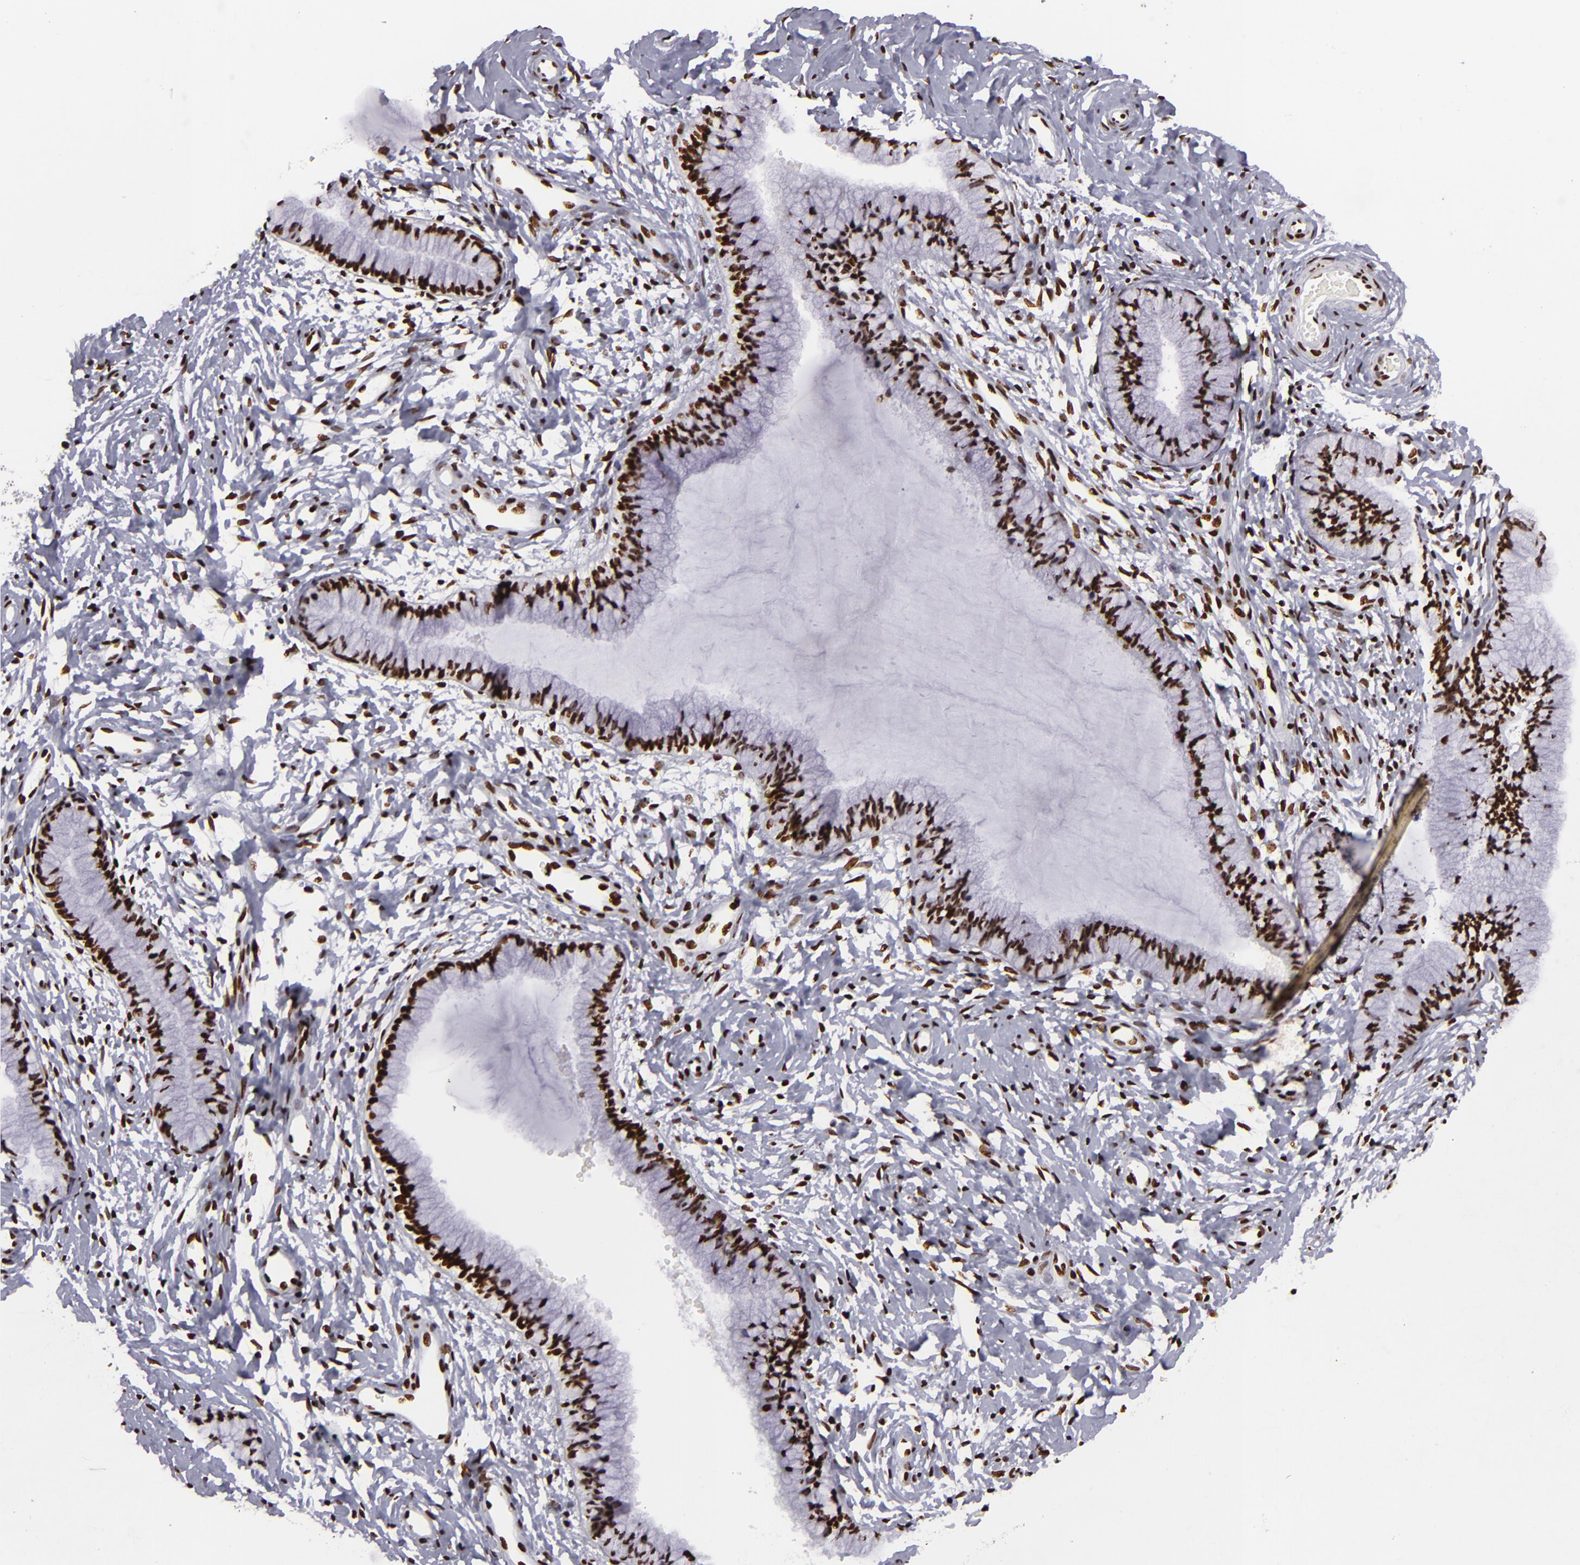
{"staining": {"intensity": "strong", "quantity": ">75%", "location": "nuclear"}, "tissue": "cervix", "cell_type": "Glandular cells", "image_type": "normal", "snomed": [{"axis": "morphology", "description": "Normal tissue, NOS"}, {"axis": "topography", "description": "Cervix"}], "caption": "Immunohistochemistry micrograph of unremarkable cervix: human cervix stained using immunohistochemistry (IHC) reveals high levels of strong protein expression localized specifically in the nuclear of glandular cells, appearing as a nuclear brown color.", "gene": "SAFB", "patient": {"sex": "female", "age": 46}}